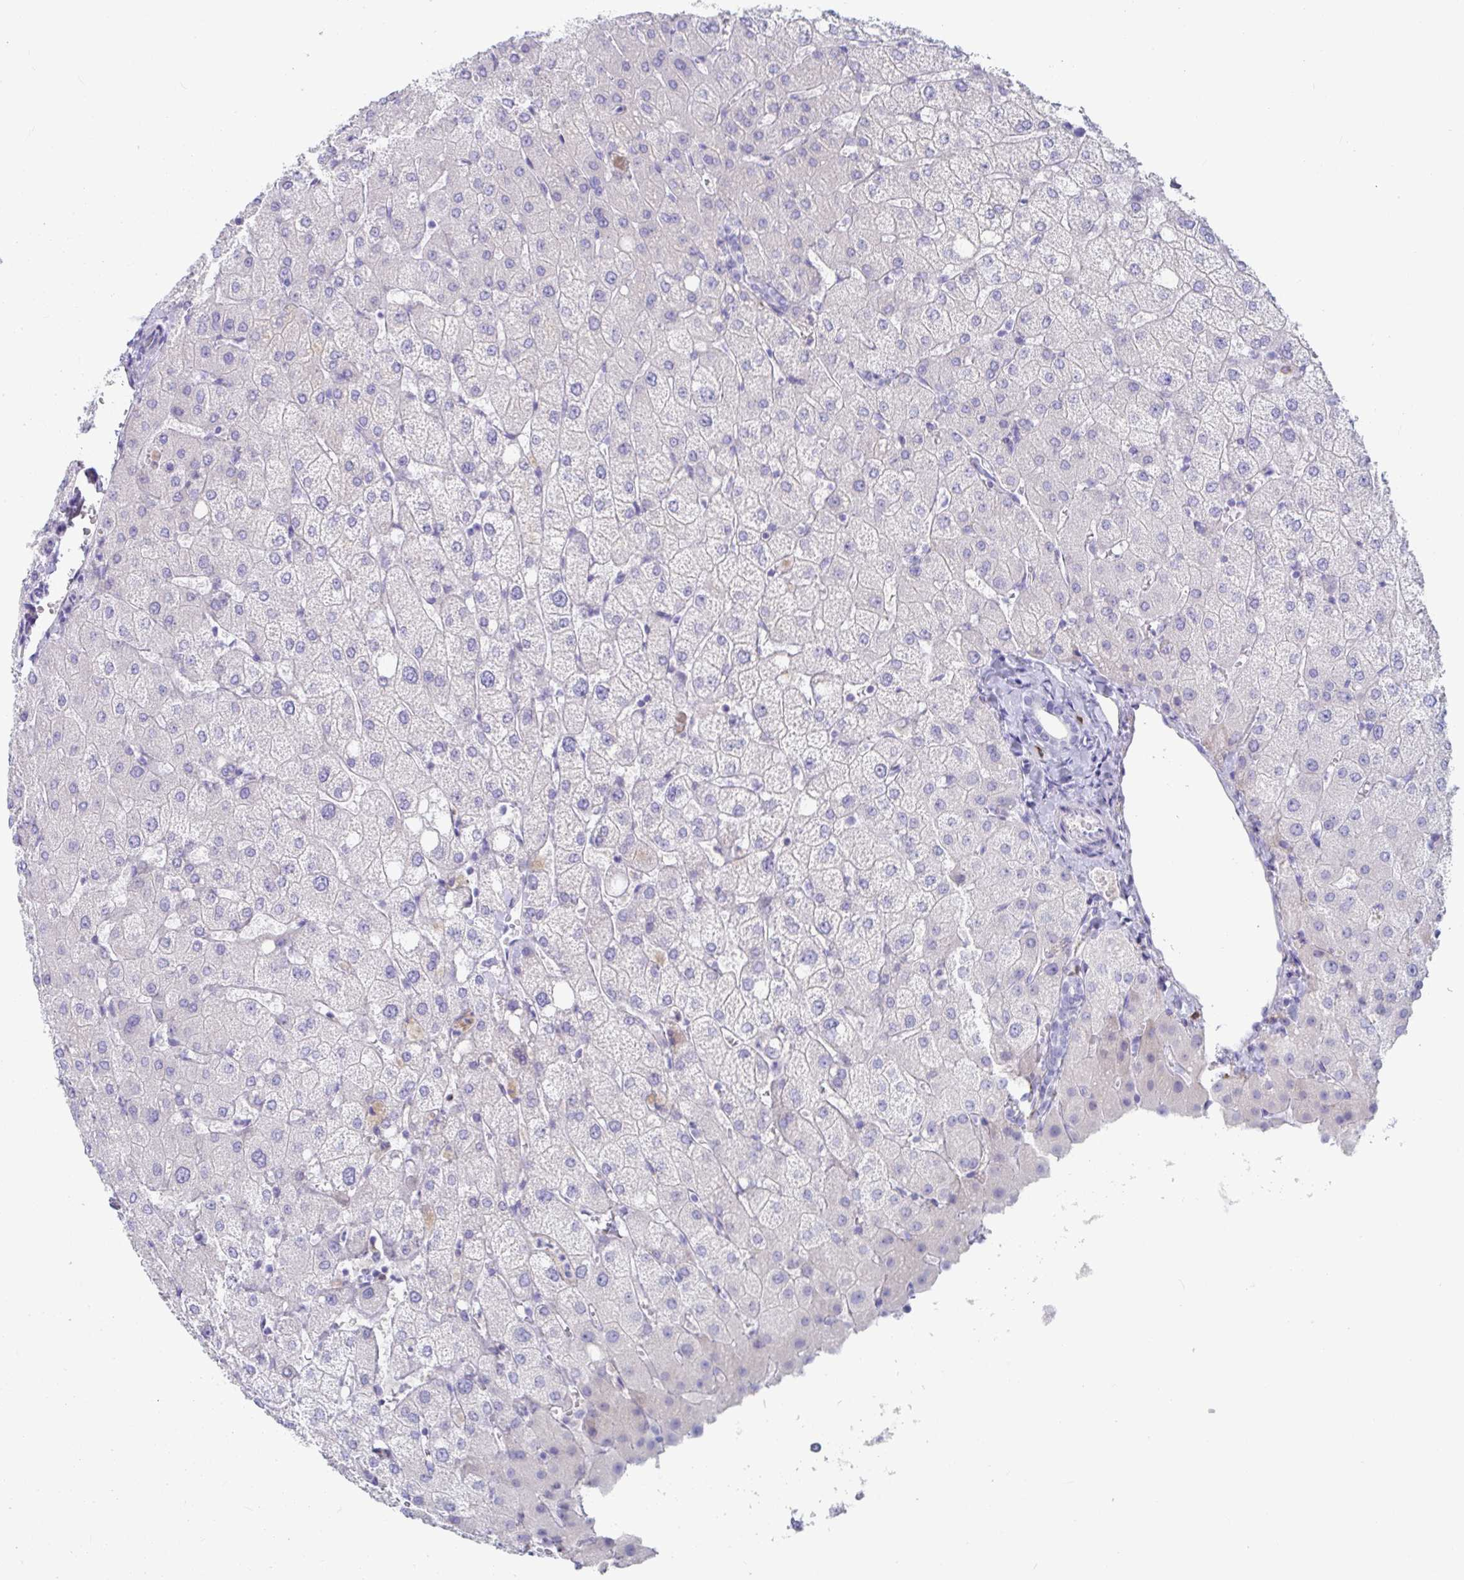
{"staining": {"intensity": "negative", "quantity": "none", "location": "none"}, "tissue": "liver", "cell_type": "Cholangiocytes", "image_type": "normal", "snomed": [{"axis": "morphology", "description": "Normal tissue, NOS"}, {"axis": "topography", "description": "Liver"}], "caption": "Cholangiocytes show no significant protein expression in unremarkable liver. Nuclei are stained in blue.", "gene": "PLA2G1B", "patient": {"sex": "female", "age": 54}}